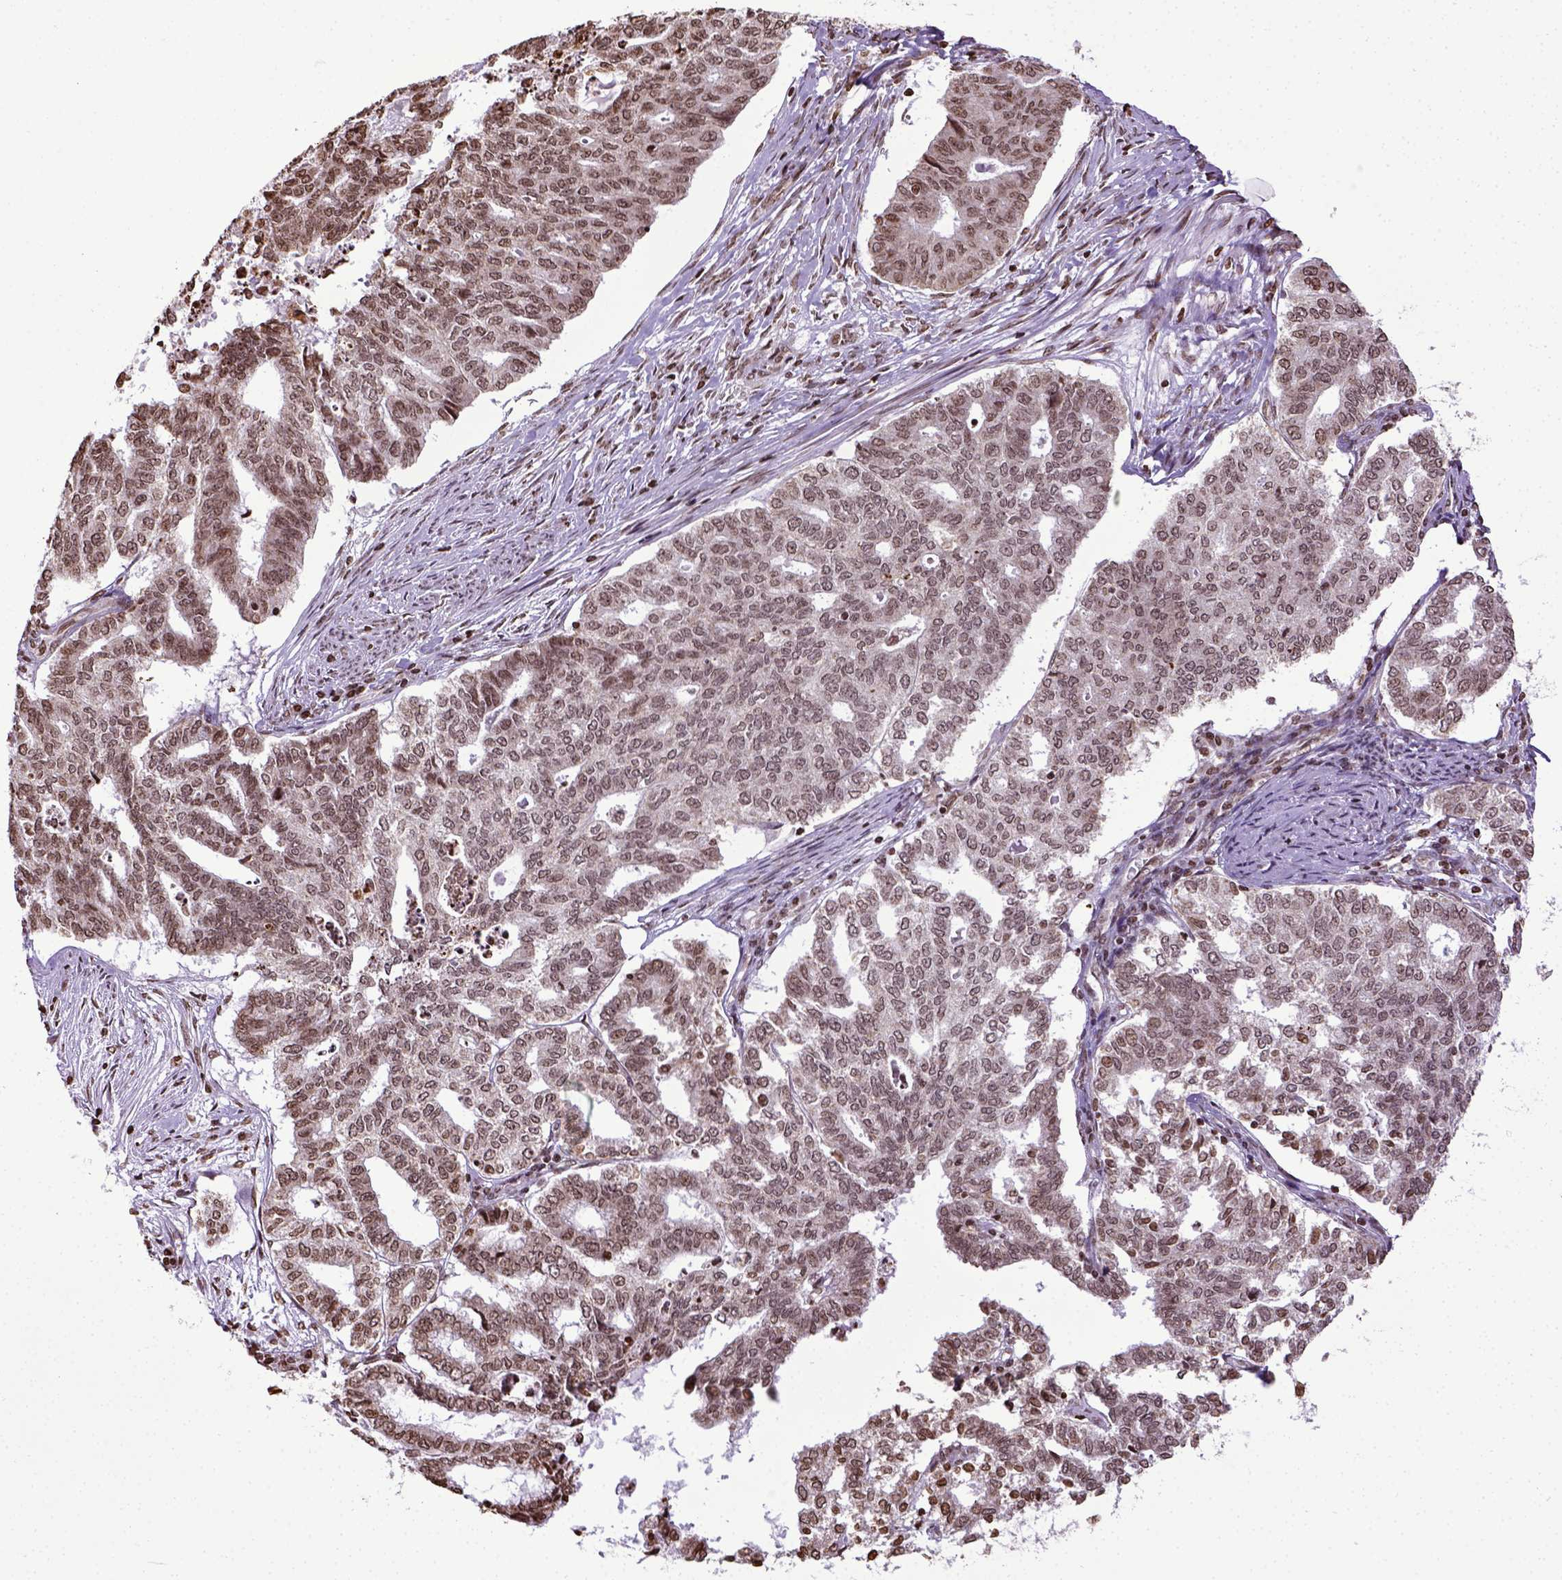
{"staining": {"intensity": "moderate", "quantity": ">75%", "location": "nuclear"}, "tissue": "endometrial cancer", "cell_type": "Tumor cells", "image_type": "cancer", "snomed": [{"axis": "morphology", "description": "Adenocarcinoma, NOS"}, {"axis": "topography", "description": "Endometrium"}], "caption": "Immunohistochemical staining of human adenocarcinoma (endometrial) demonstrates medium levels of moderate nuclear expression in approximately >75% of tumor cells.", "gene": "ZNF75D", "patient": {"sex": "female", "age": 79}}